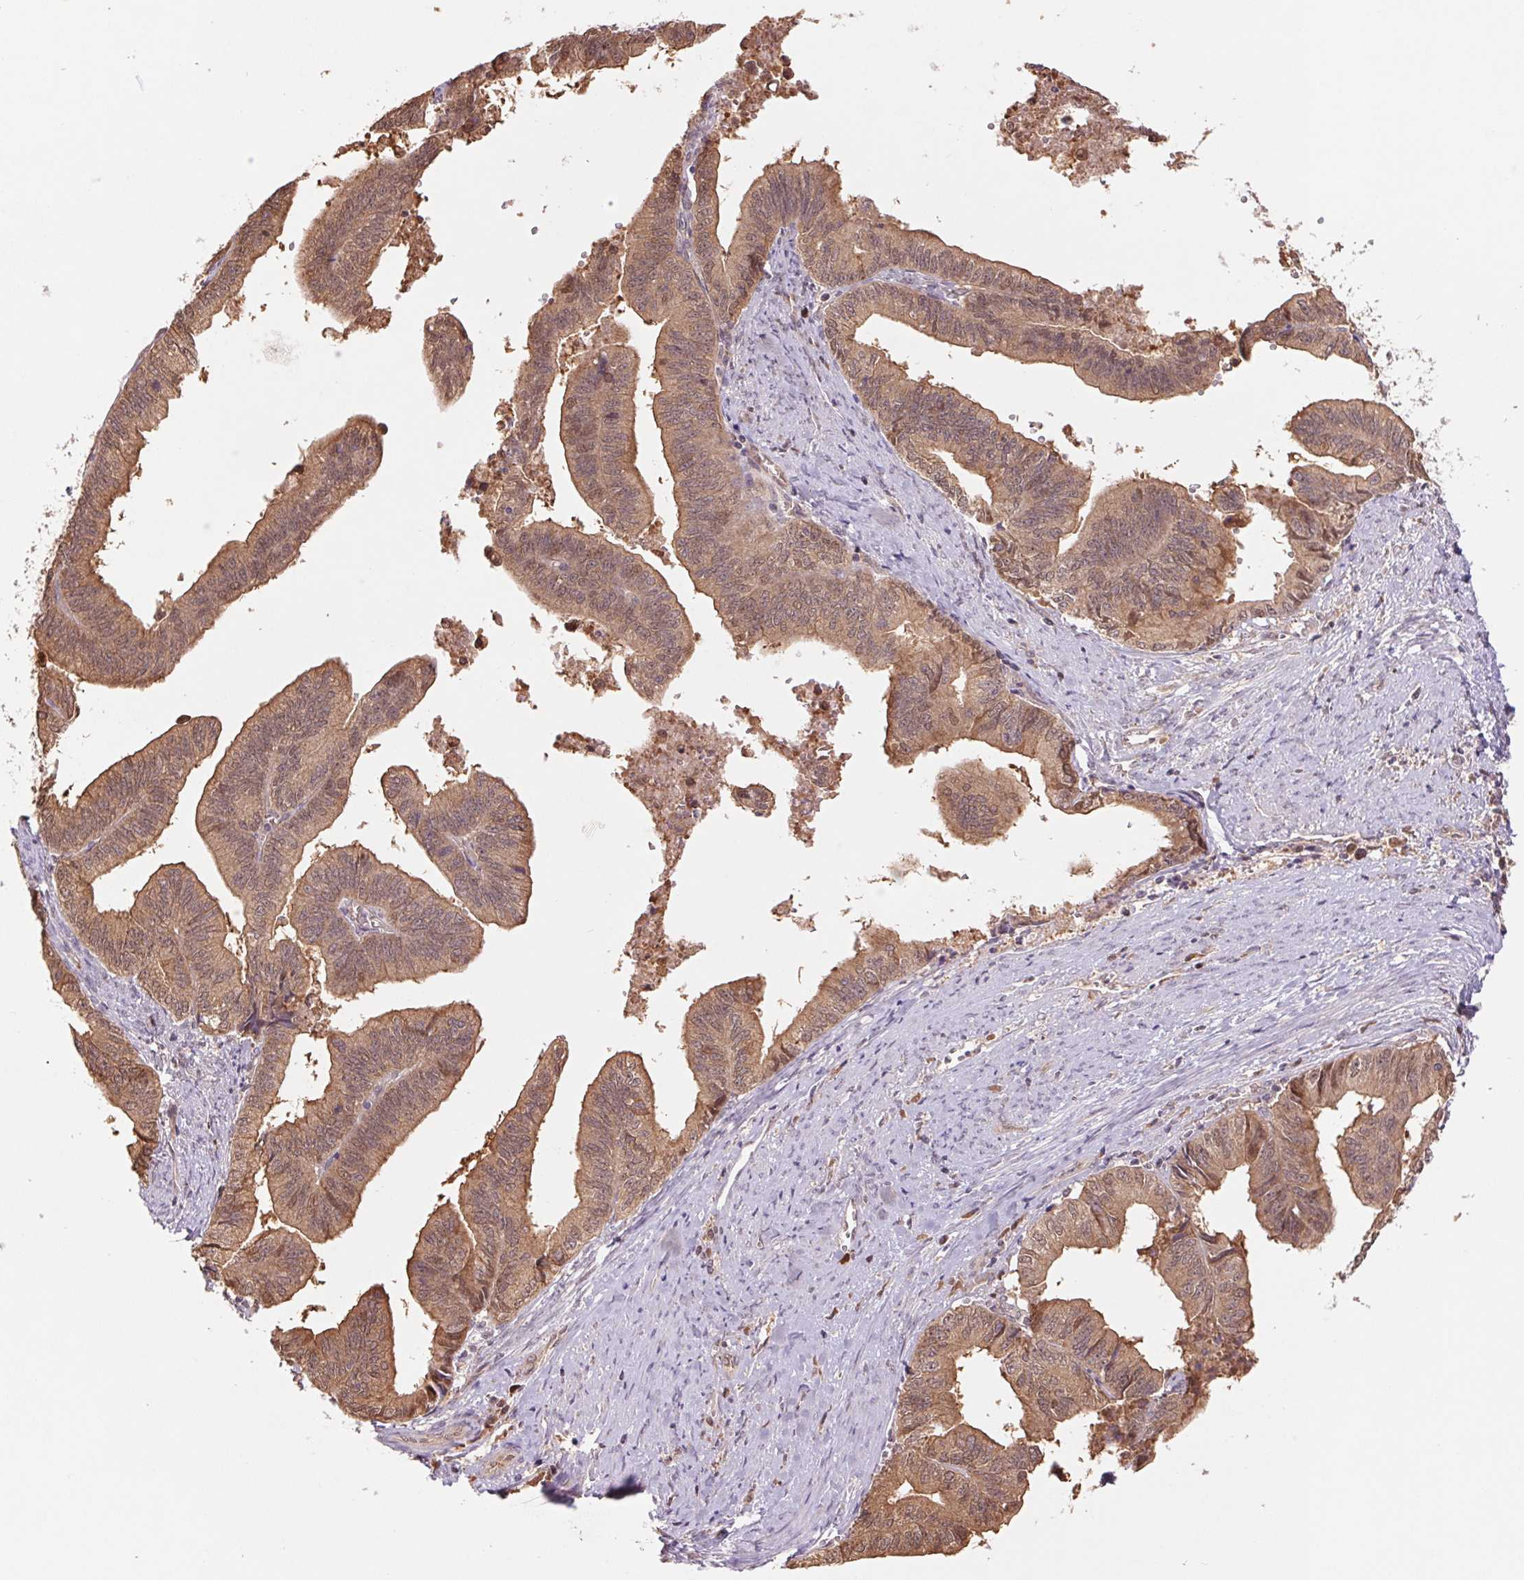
{"staining": {"intensity": "weak", "quantity": ">75%", "location": "cytoplasmic/membranous,nuclear"}, "tissue": "endometrial cancer", "cell_type": "Tumor cells", "image_type": "cancer", "snomed": [{"axis": "morphology", "description": "Adenocarcinoma, NOS"}, {"axis": "topography", "description": "Endometrium"}], "caption": "A histopathology image of human endometrial cancer stained for a protein exhibits weak cytoplasmic/membranous and nuclear brown staining in tumor cells.", "gene": "RRM1", "patient": {"sex": "female", "age": 65}}